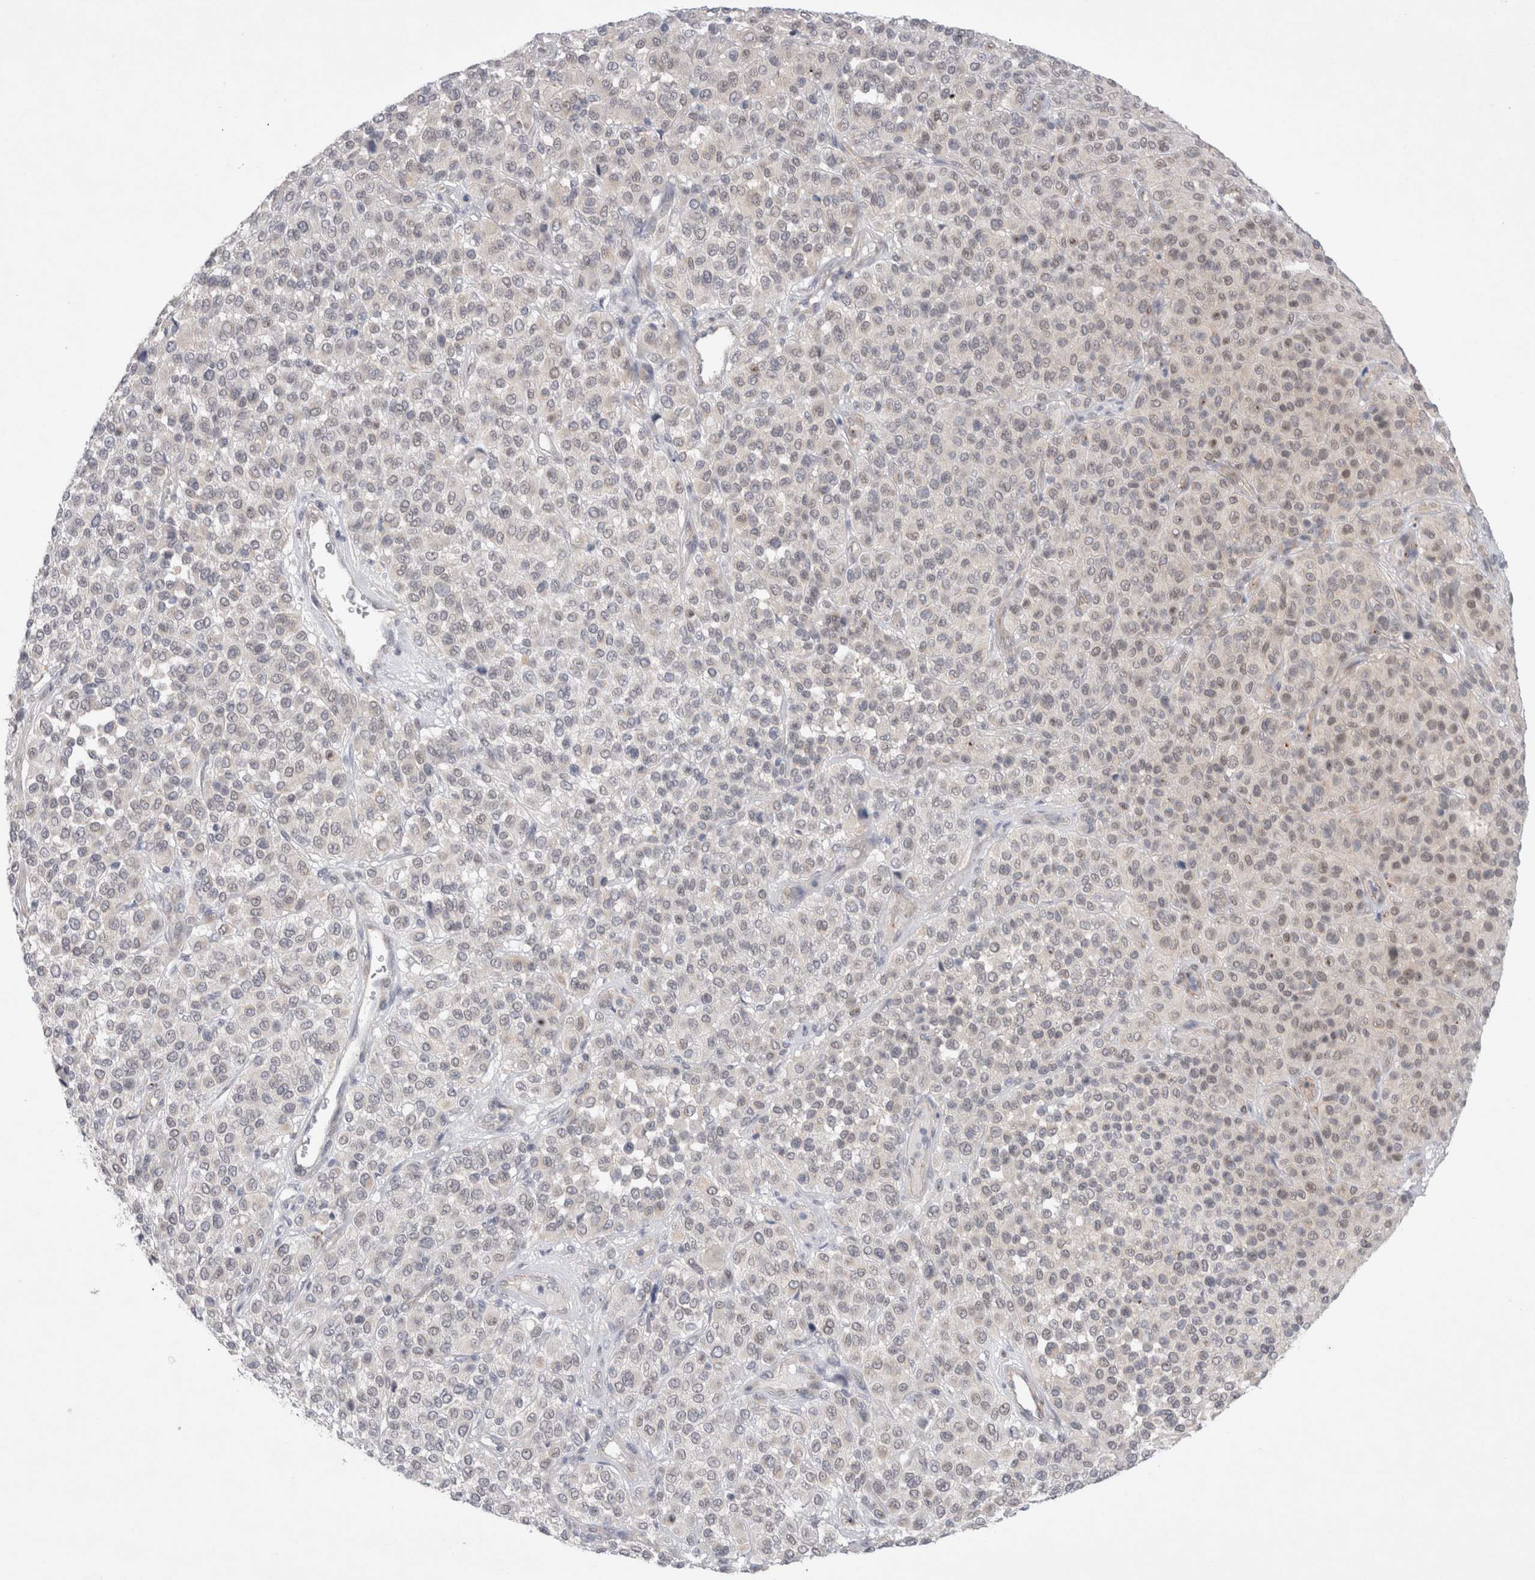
{"staining": {"intensity": "negative", "quantity": "none", "location": "none"}, "tissue": "melanoma", "cell_type": "Tumor cells", "image_type": "cancer", "snomed": [{"axis": "morphology", "description": "Malignant melanoma, Metastatic site"}, {"axis": "topography", "description": "Pancreas"}], "caption": "A high-resolution histopathology image shows IHC staining of melanoma, which reveals no significant expression in tumor cells. The staining was performed using DAB to visualize the protein expression in brown, while the nuclei were stained in blue with hematoxylin (Magnification: 20x).", "gene": "BICD2", "patient": {"sex": "female", "age": 30}}